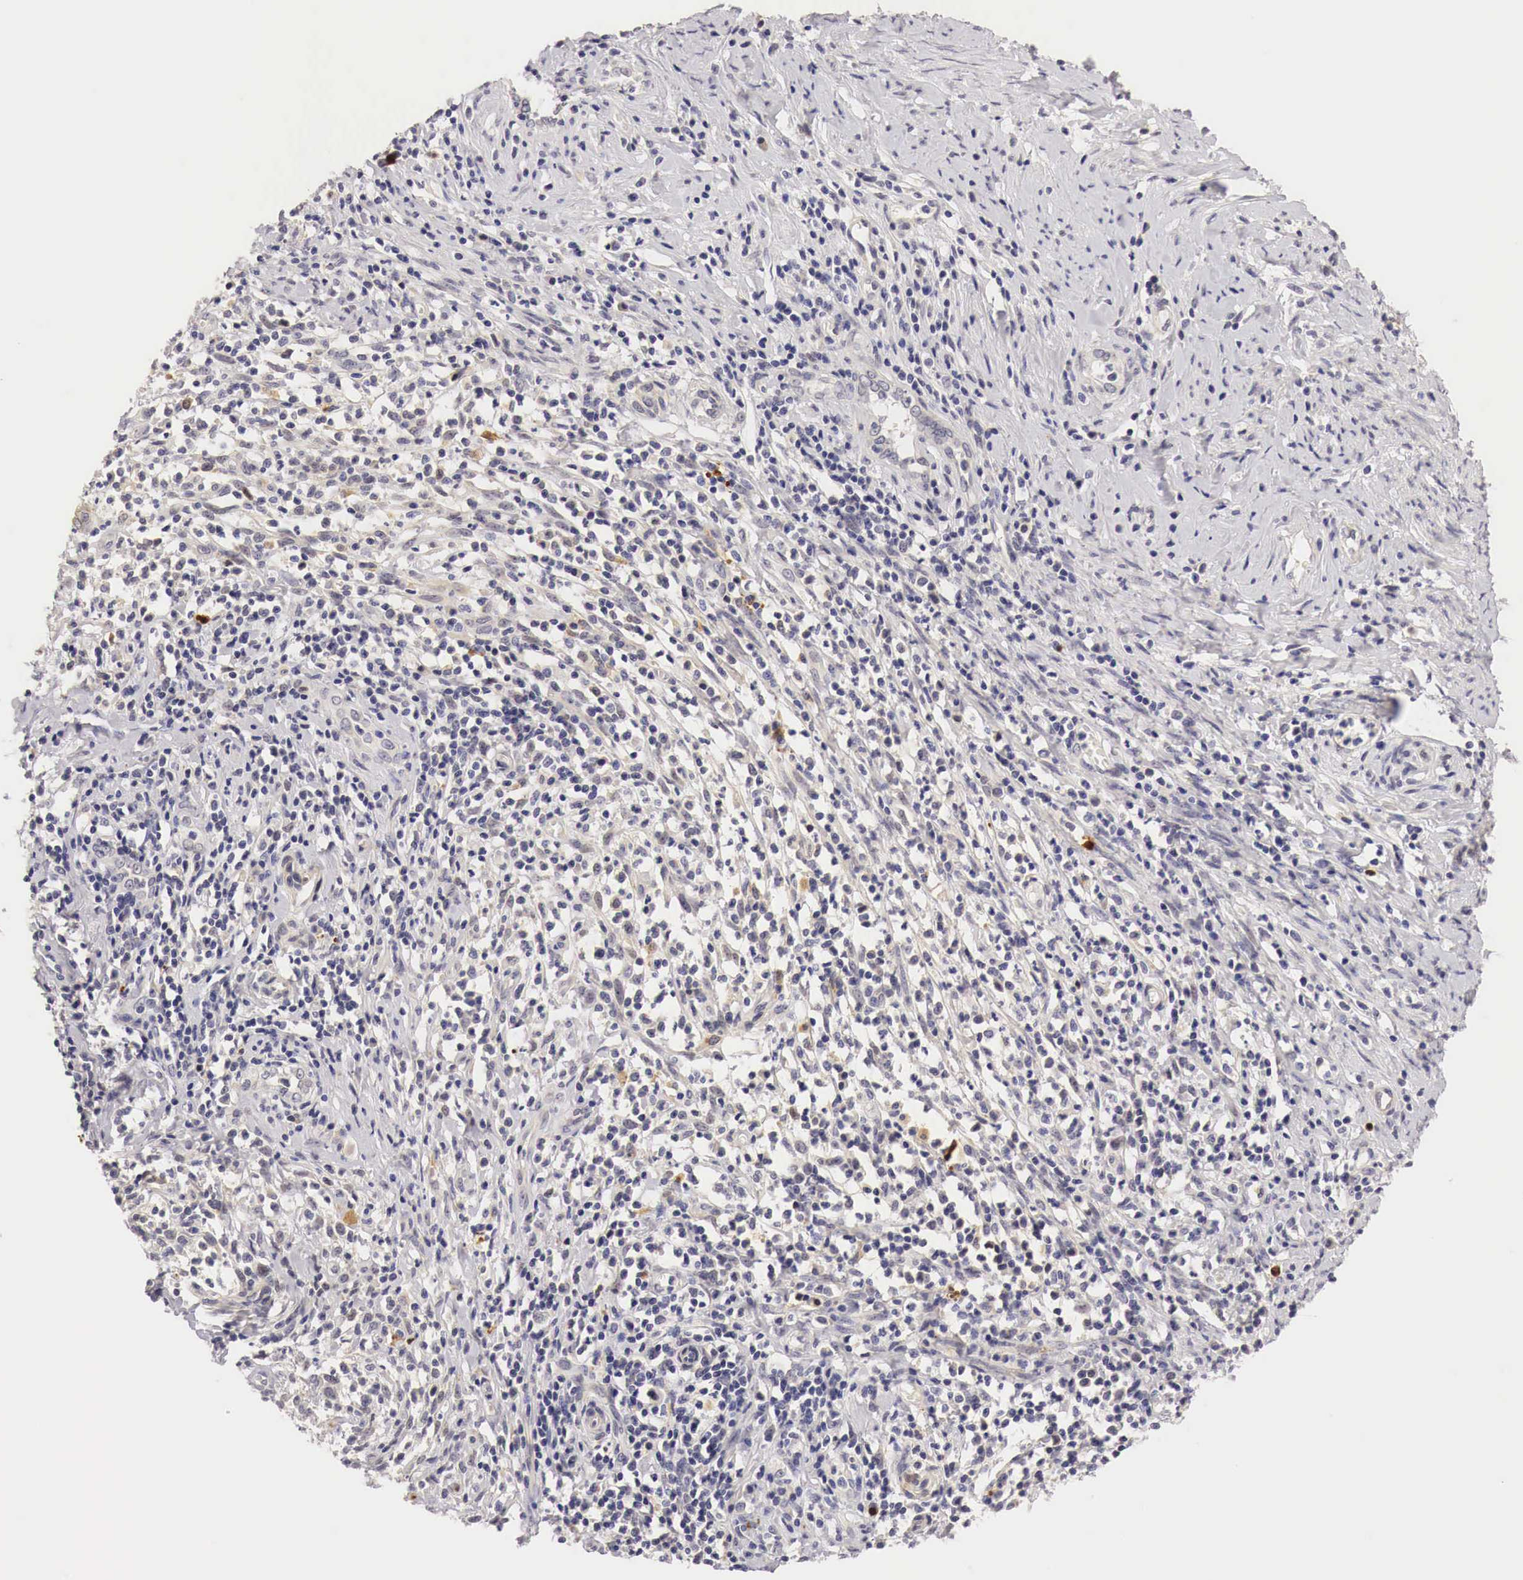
{"staining": {"intensity": "strong", "quantity": "<25%", "location": "cytoplasmic/membranous"}, "tissue": "cervical cancer", "cell_type": "Tumor cells", "image_type": "cancer", "snomed": [{"axis": "morphology", "description": "Squamous cell carcinoma, NOS"}, {"axis": "topography", "description": "Cervix"}], "caption": "Immunohistochemical staining of human cervical cancer (squamous cell carcinoma) exhibits medium levels of strong cytoplasmic/membranous staining in about <25% of tumor cells.", "gene": "CASP3", "patient": {"sex": "female", "age": 41}}